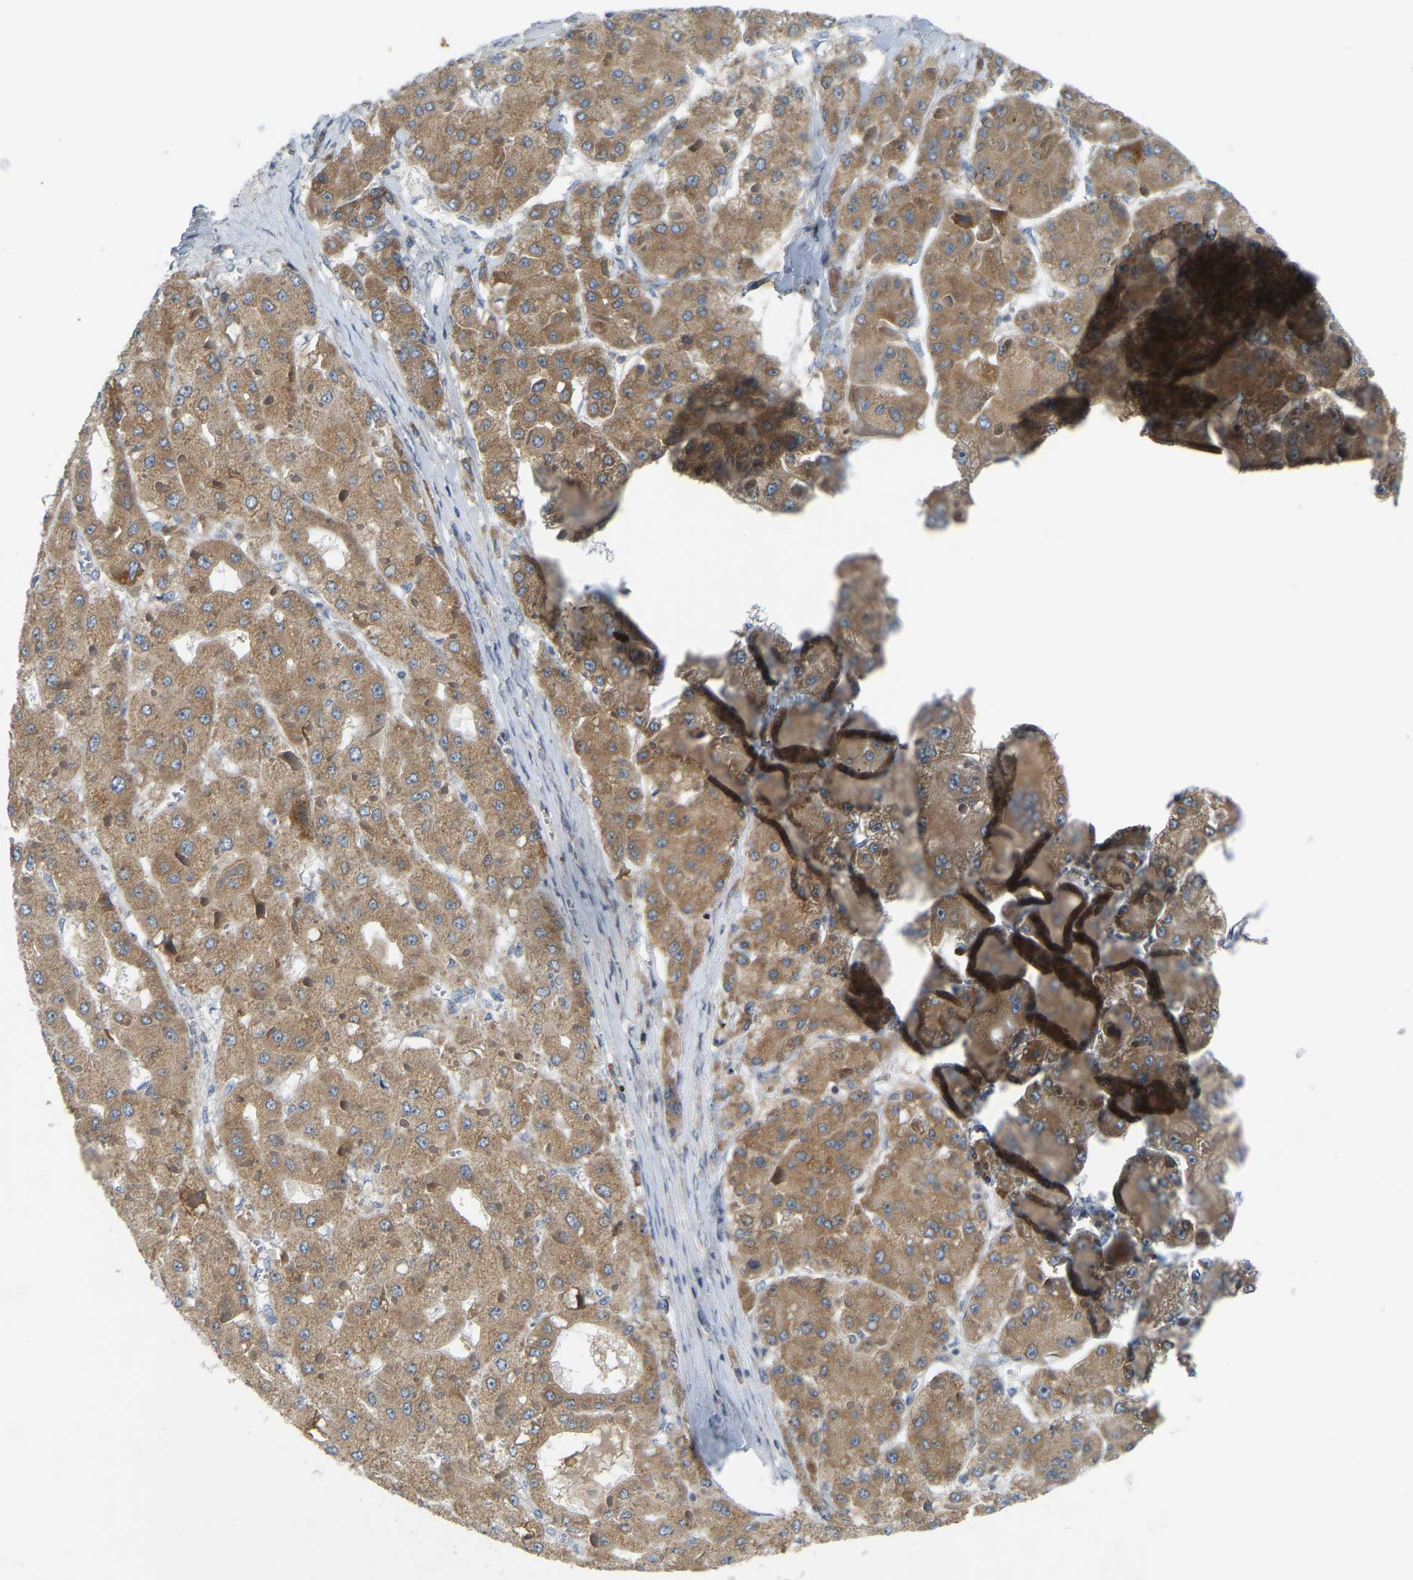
{"staining": {"intensity": "moderate", "quantity": ">75%", "location": "cytoplasmic/membranous"}, "tissue": "liver cancer", "cell_type": "Tumor cells", "image_type": "cancer", "snomed": [{"axis": "morphology", "description": "Carcinoma, Hepatocellular, NOS"}, {"axis": "topography", "description": "Liver"}], "caption": "Approximately >75% of tumor cells in human liver hepatocellular carcinoma reveal moderate cytoplasmic/membranous protein staining as visualized by brown immunohistochemical staining.", "gene": "PARL", "patient": {"sex": "female", "age": 73}}